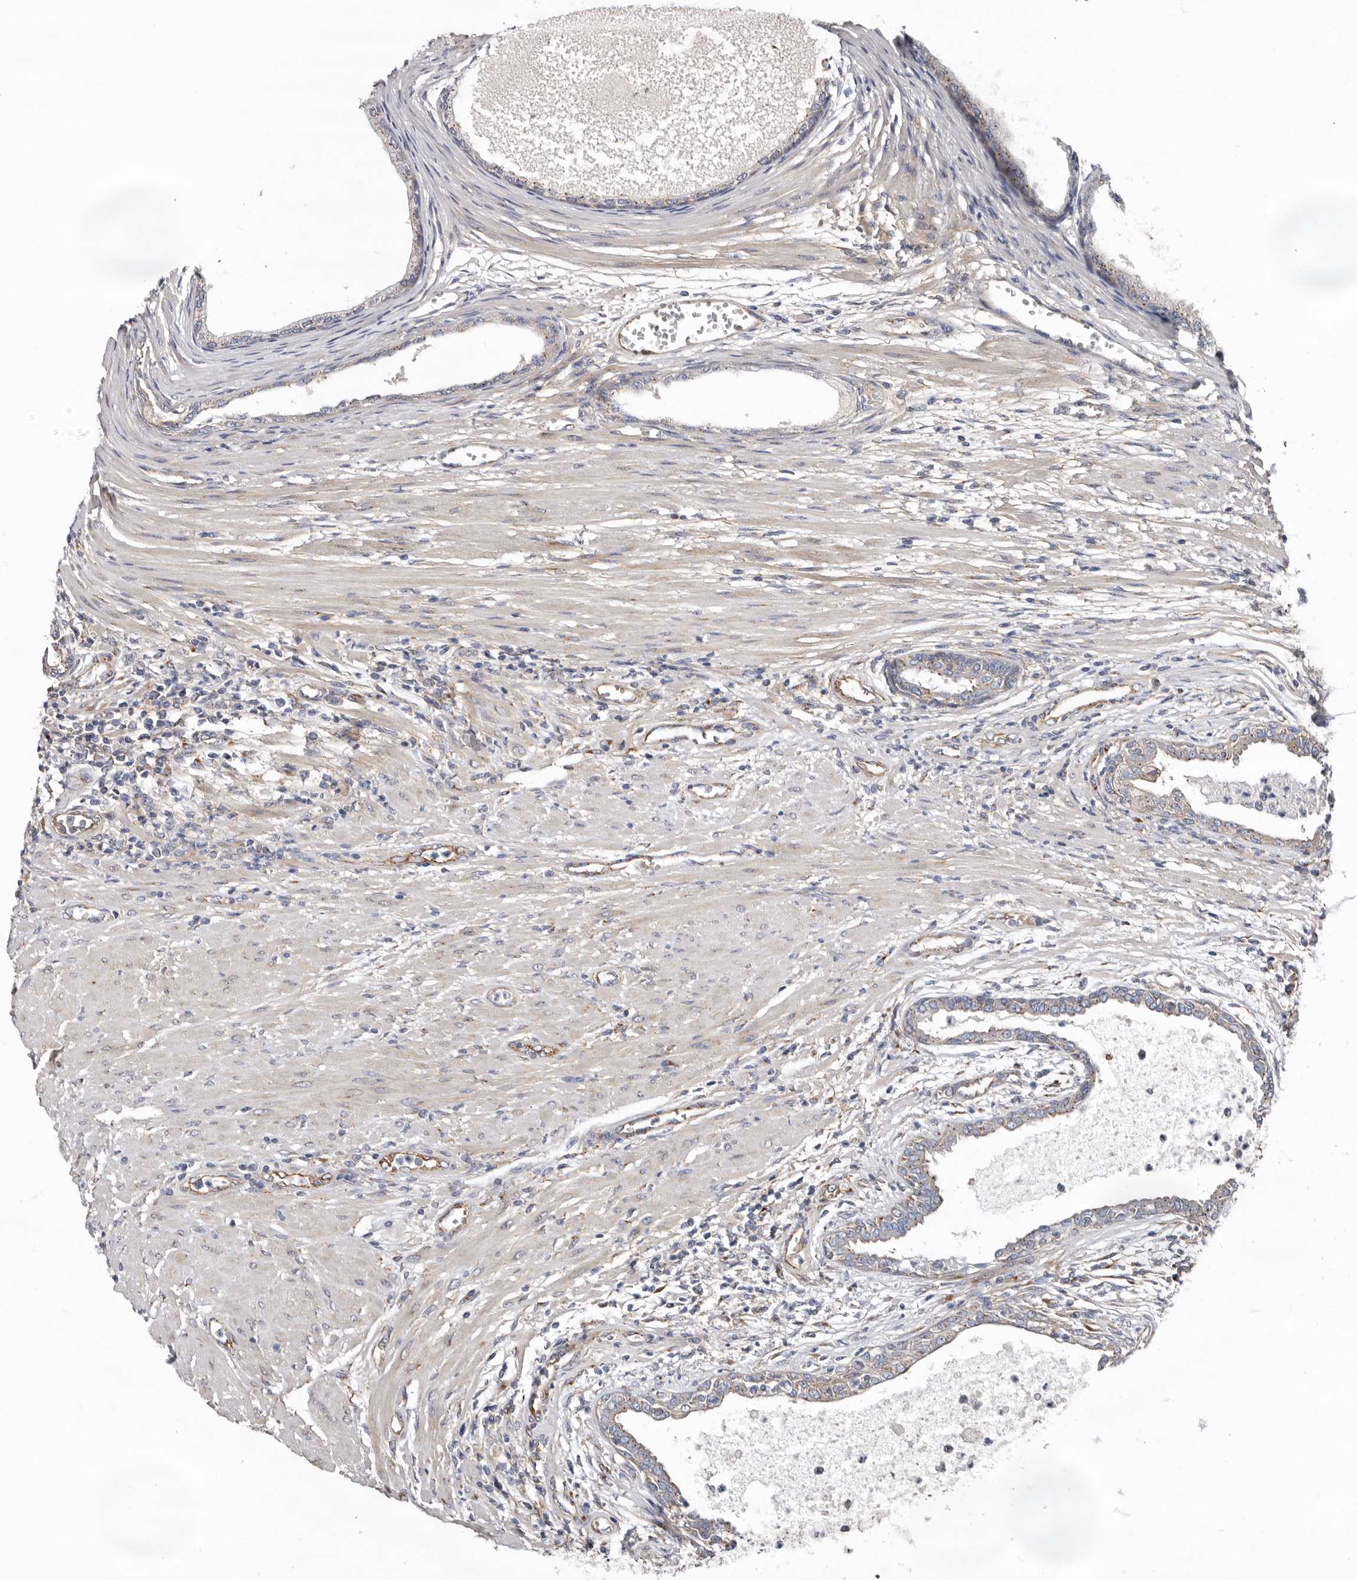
{"staining": {"intensity": "weak", "quantity": "<25%", "location": "cytoplasmic/membranous"}, "tissue": "prostate cancer", "cell_type": "Tumor cells", "image_type": "cancer", "snomed": [{"axis": "morphology", "description": "Normal tissue, NOS"}, {"axis": "morphology", "description": "Adenocarcinoma, Low grade"}, {"axis": "topography", "description": "Prostate"}, {"axis": "topography", "description": "Peripheral nerve tissue"}], "caption": "Immunohistochemistry photomicrograph of neoplastic tissue: human prostate cancer (low-grade adenocarcinoma) stained with DAB (3,3'-diaminobenzidine) displays no significant protein positivity in tumor cells. (DAB (3,3'-diaminobenzidine) immunohistochemistry (IHC) visualized using brightfield microscopy, high magnification).", "gene": "LUZP1", "patient": {"sex": "male", "age": 71}}